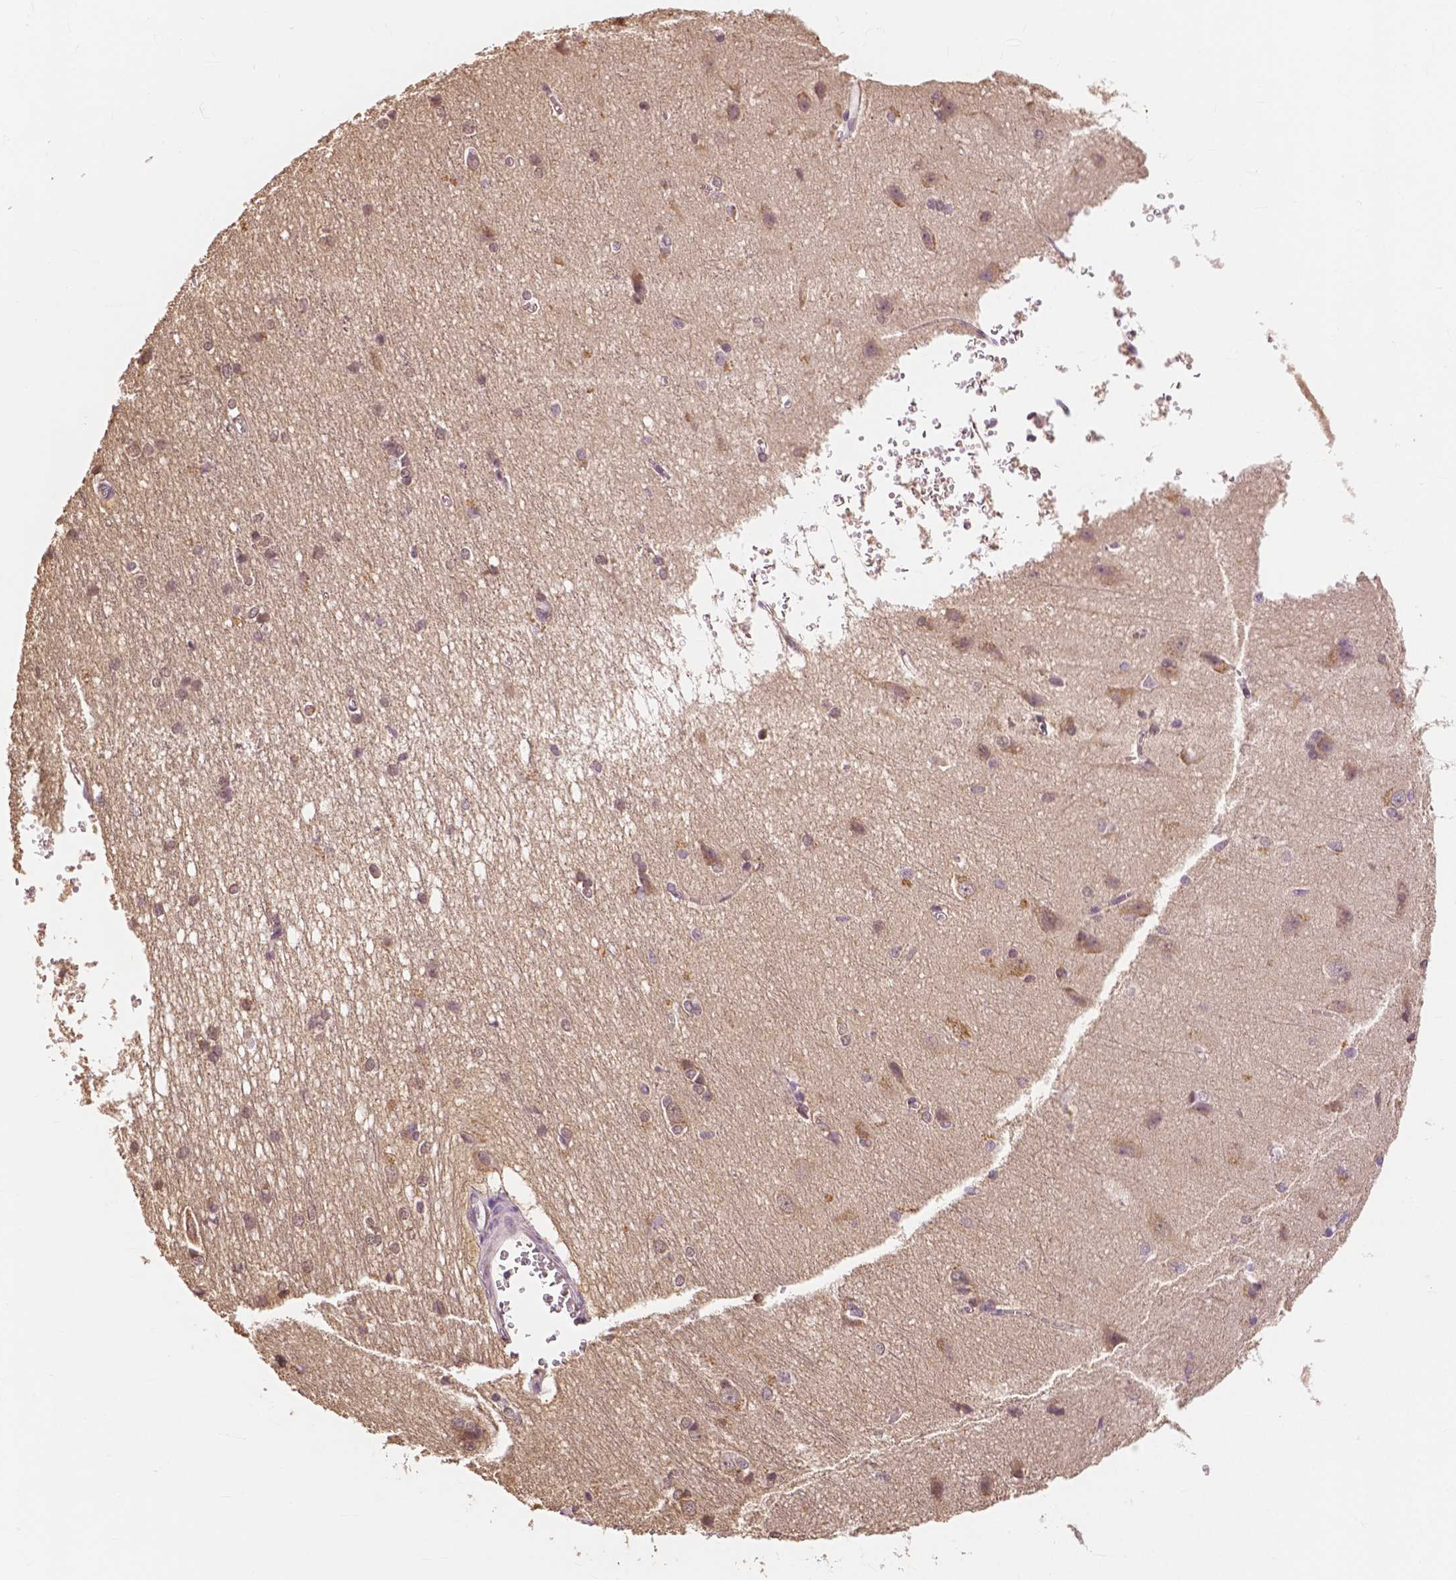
{"staining": {"intensity": "negative", "quantity": "none", "location": "none"}, "tissue": "cerebral cortex", "cell_type": "Endothelial cells", "image_type": "normal", "snomed": [{"axis": "morphology", "description": "Normal tissue, NOS"}, {"axis": "topography", "description": "Cerebral cortex"}], "caption": "DAB immunohistochemical staining of normal cerebral cortex exhibits no significant positivity in endothelial cells.", "gene": "MAP1LC3B", "patient": {"sex": "male", "age": 37}}